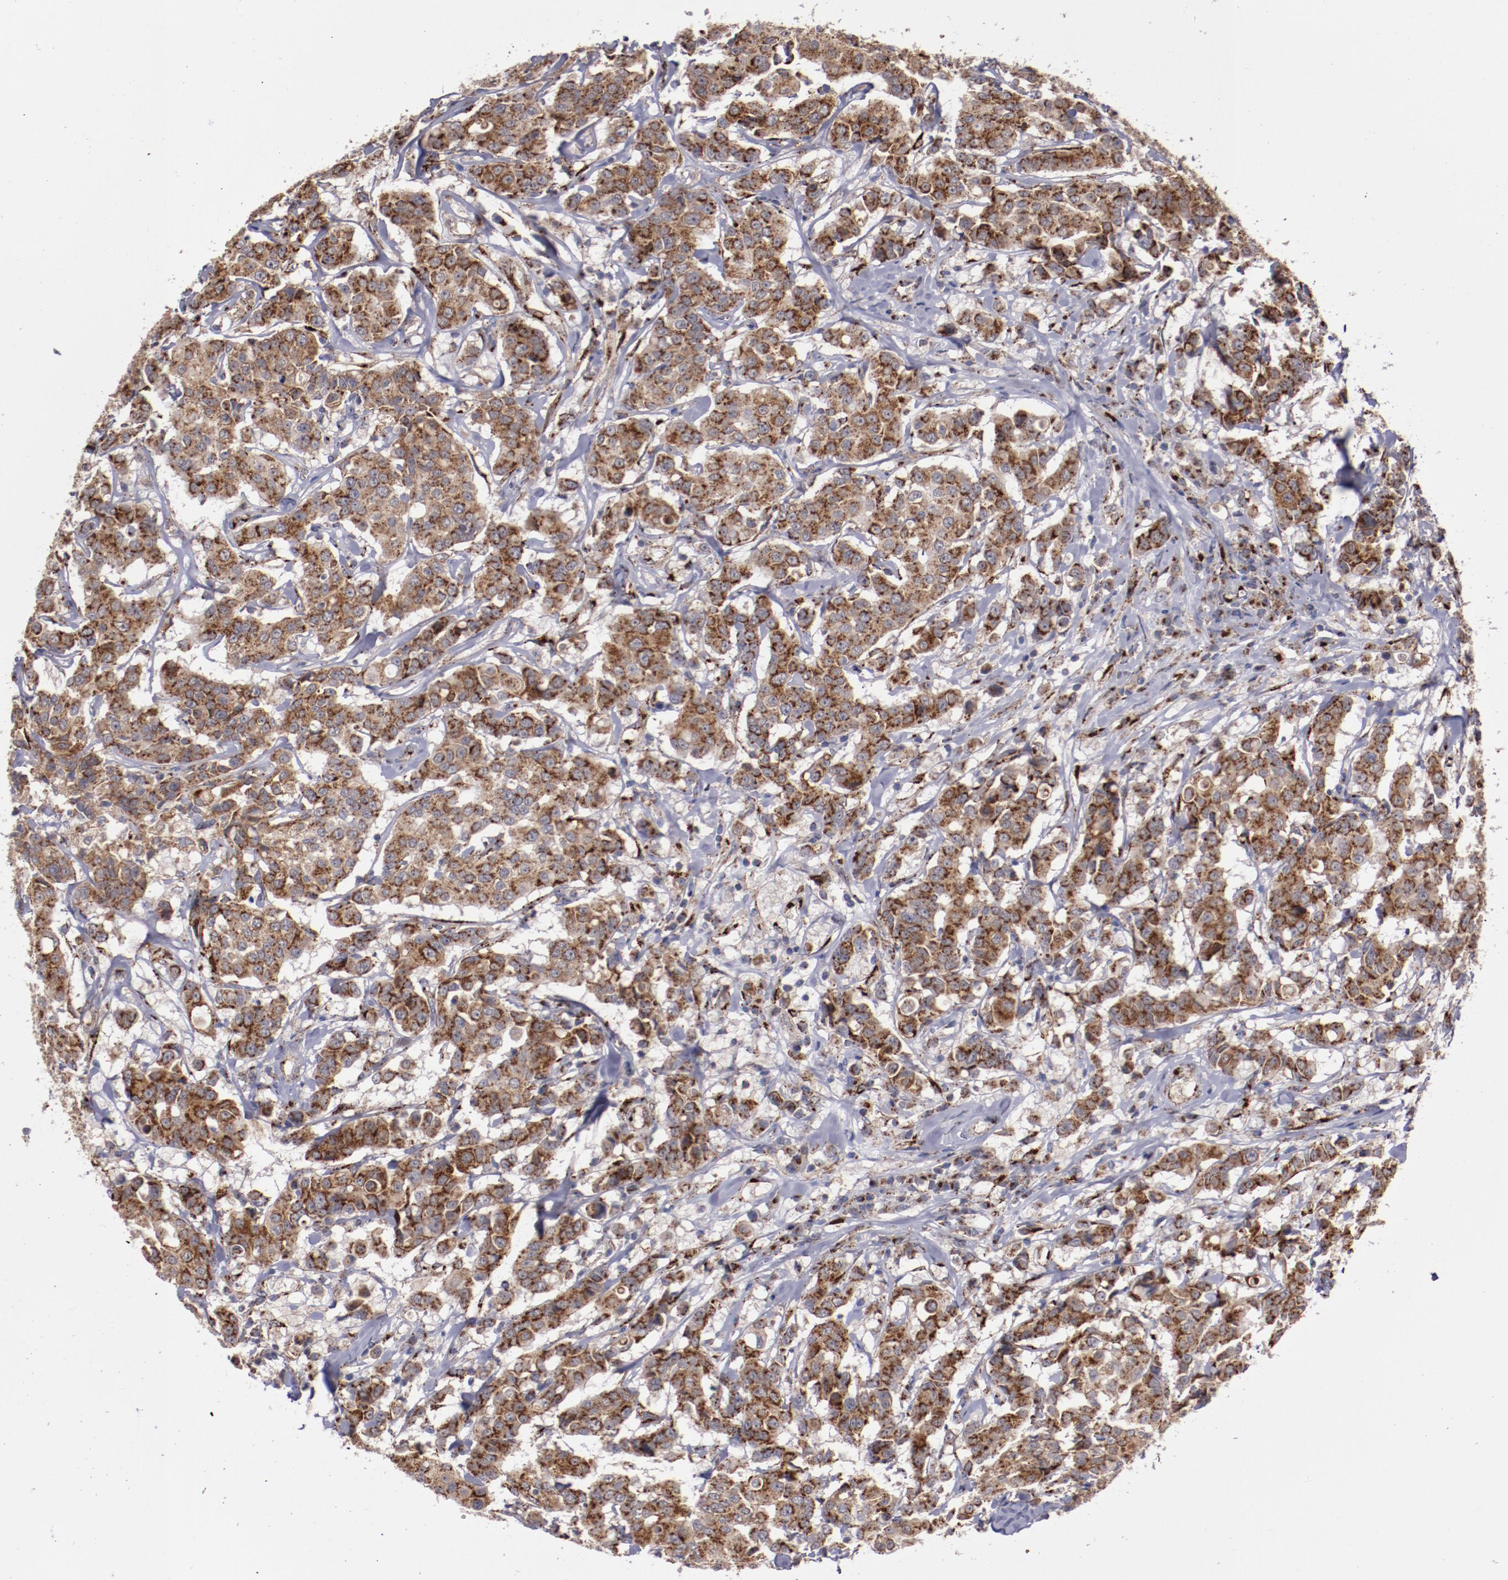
{"staining": {"intensity": "strong", "quantity": ">75%", "location": "cytoplasmic/membranous"}, "tissue": "breast cancer", "cell_type": "Tumor cells", "image_type": "cancer", "snomed": [{"axis": "morphology", "description": "Duct carcinoma"}, {"axis": "topography", "description": "Breast"}], "caption": "Tumor cells show high levels of strong cytoplasmic/membranous staining in about >75% of cells in human breast cancer.", "gene": "GOLIM4", "patient": {"sex": "female", "age": 27}}